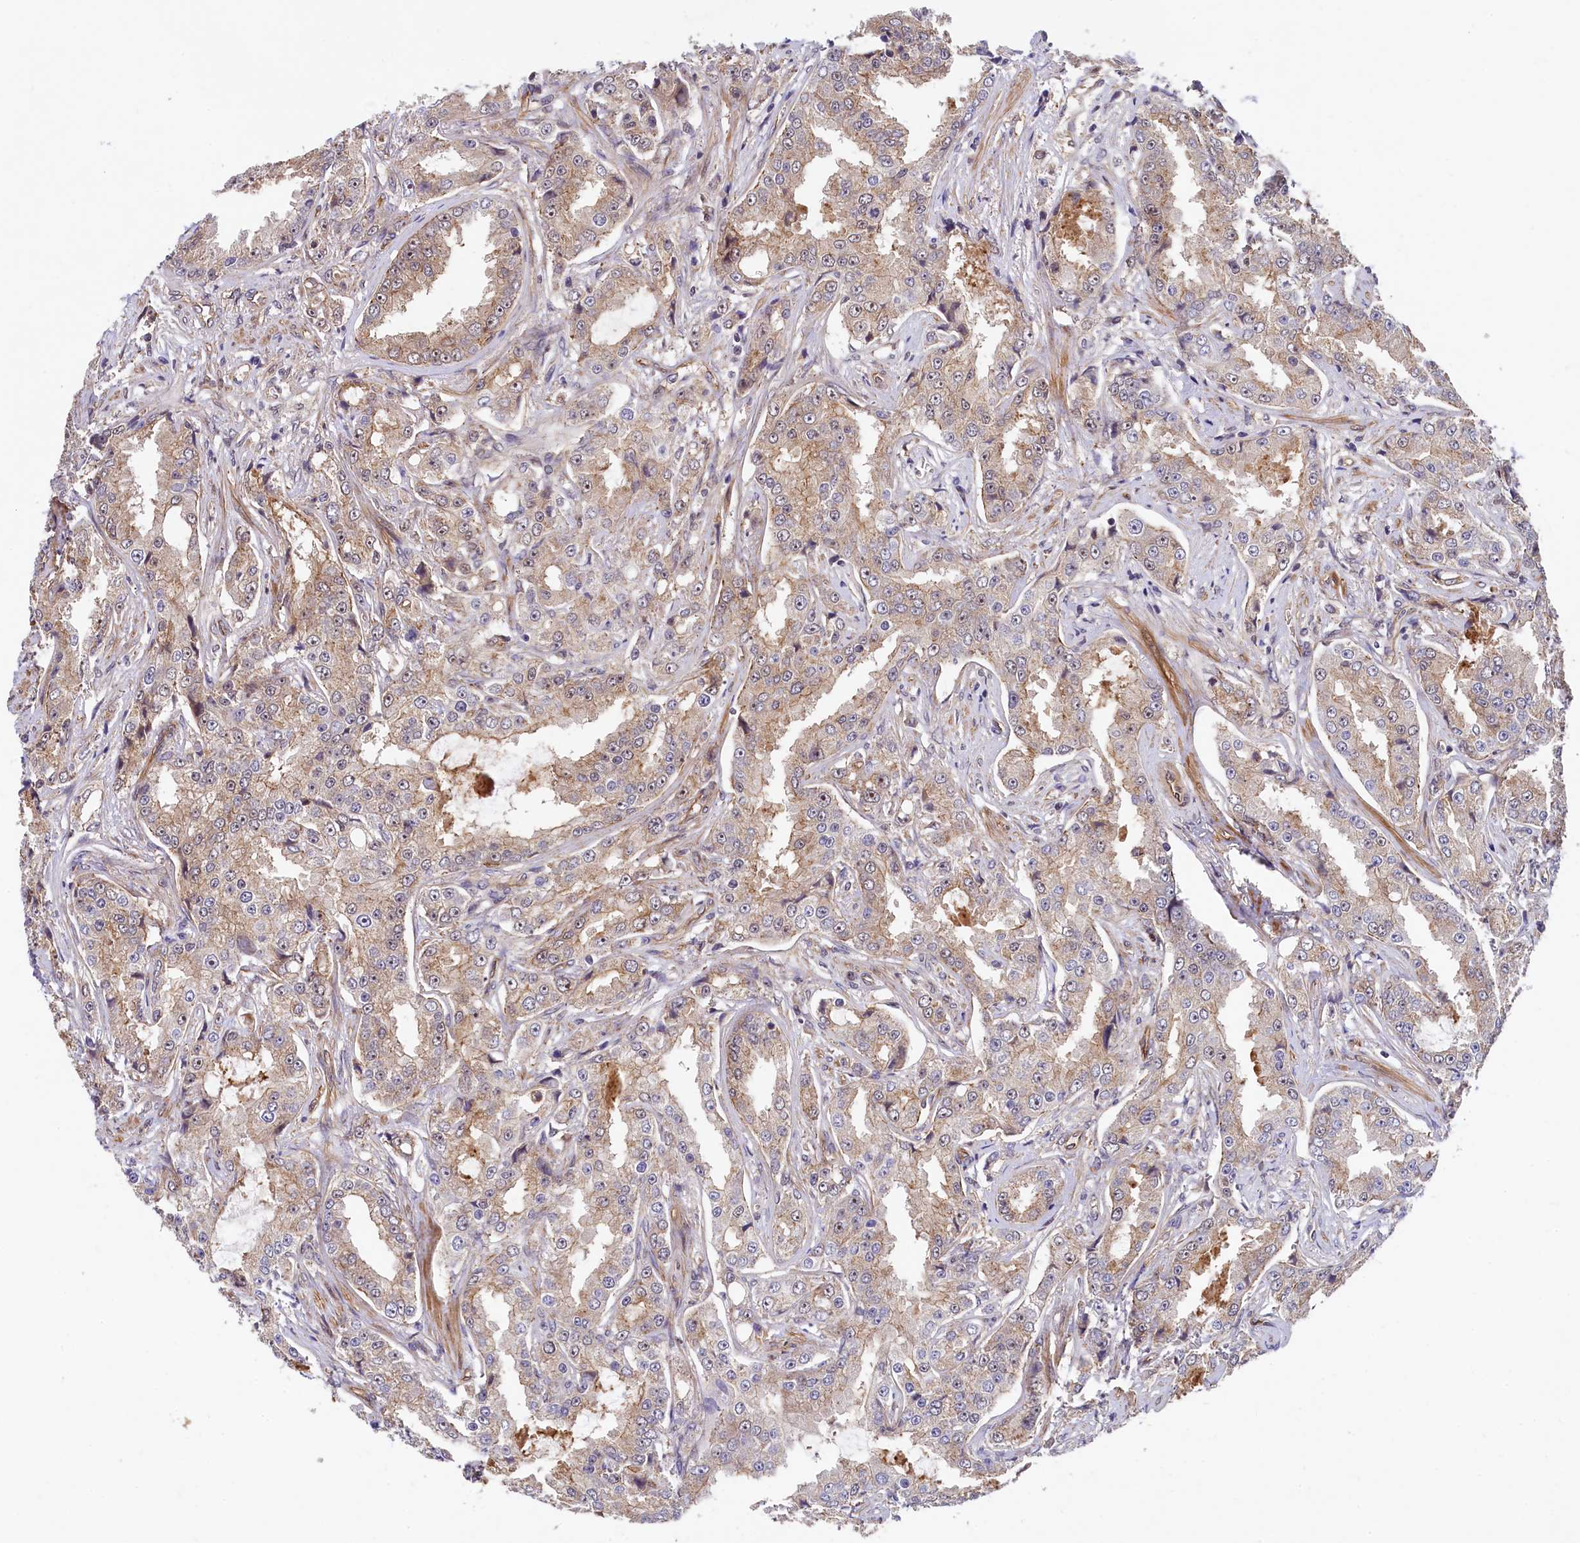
{"staining": {"intensity": "weak", "quantity": ">75%", "location": "cytoplasmic/membranous,nuclear"}, "tissue": "prostate cancer", "cell_type": "Tumor cells", "image_type": "cancer", "snomed": [{"axis": "morphology", "description": "Adenocarcinoma, High grade"}, {"axis": "topography", "description": "Prostate"}], "caption": "Immunohistochemical staining of human prostate cancer exhibits weak cytoplasmic/membranous and nuclear protein staining in approximately >75% of tumor cells.", "gene": "ARL14EP", "patient": {"sex": "male", "age": 73}}